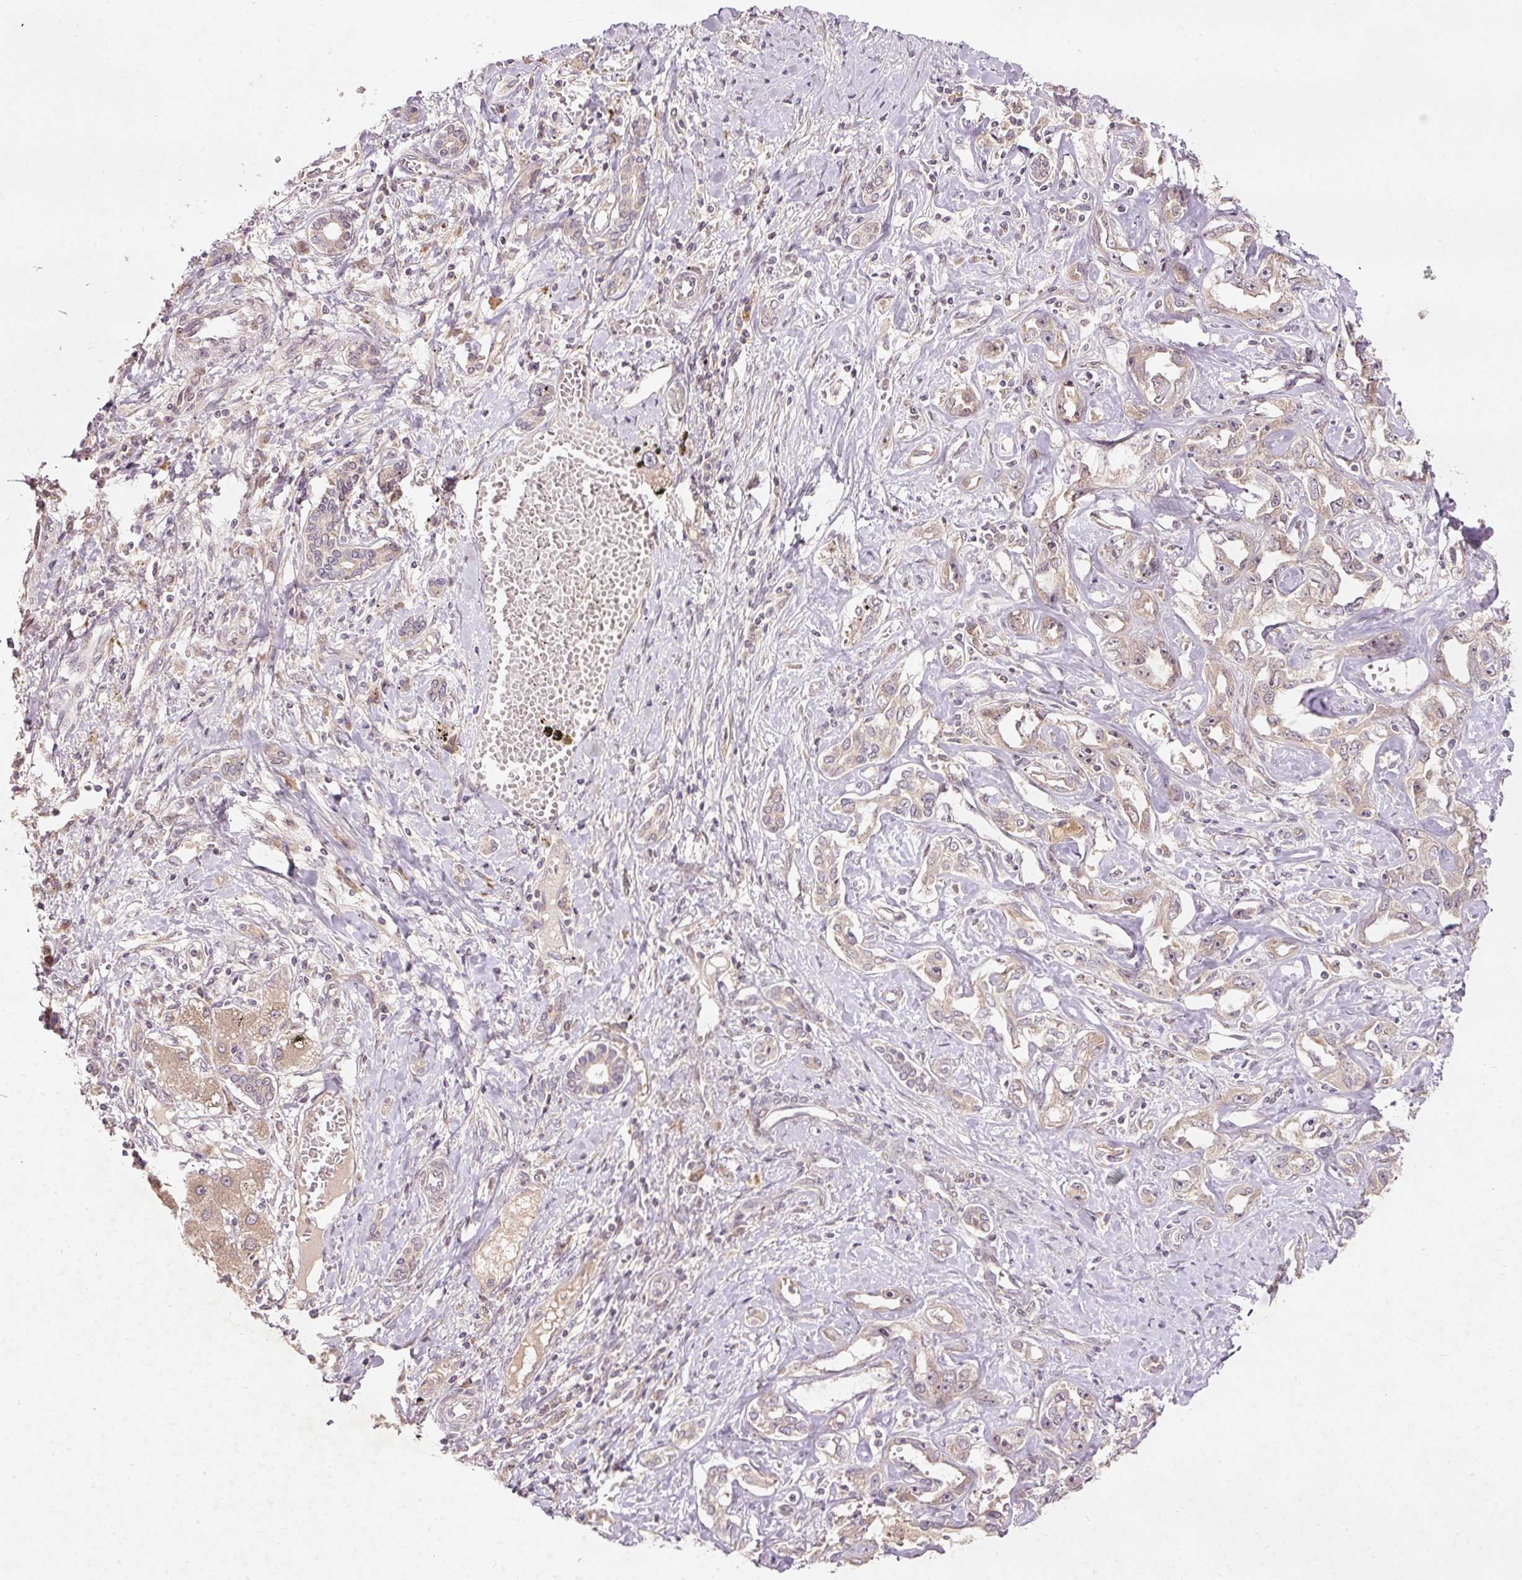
{"staining": {"intensity": "weak", "quantity": "<25%", "location": "cytoplasmic/membranous"}, "tissue": "liver cancer", "cell_type": "Tumor cells", "image_type": "cancer", "snomed": [{"axis": "morphology", "description": "Cholangiocarcinoma"}, {"axis": "topography", "description": "Liver"}], "caption": "High power microscopy photomicrograph of an IHC image of liver cancer, revealing no significant positivity in tumor cells. Brightfield microscopy of immunohistochemistry (IHC) stained with DAB (brown) and hematoxylin (blue), captured at high magnification.", "gene": "PCDHB1", "patient": {"sex": "male", "age": 59}}